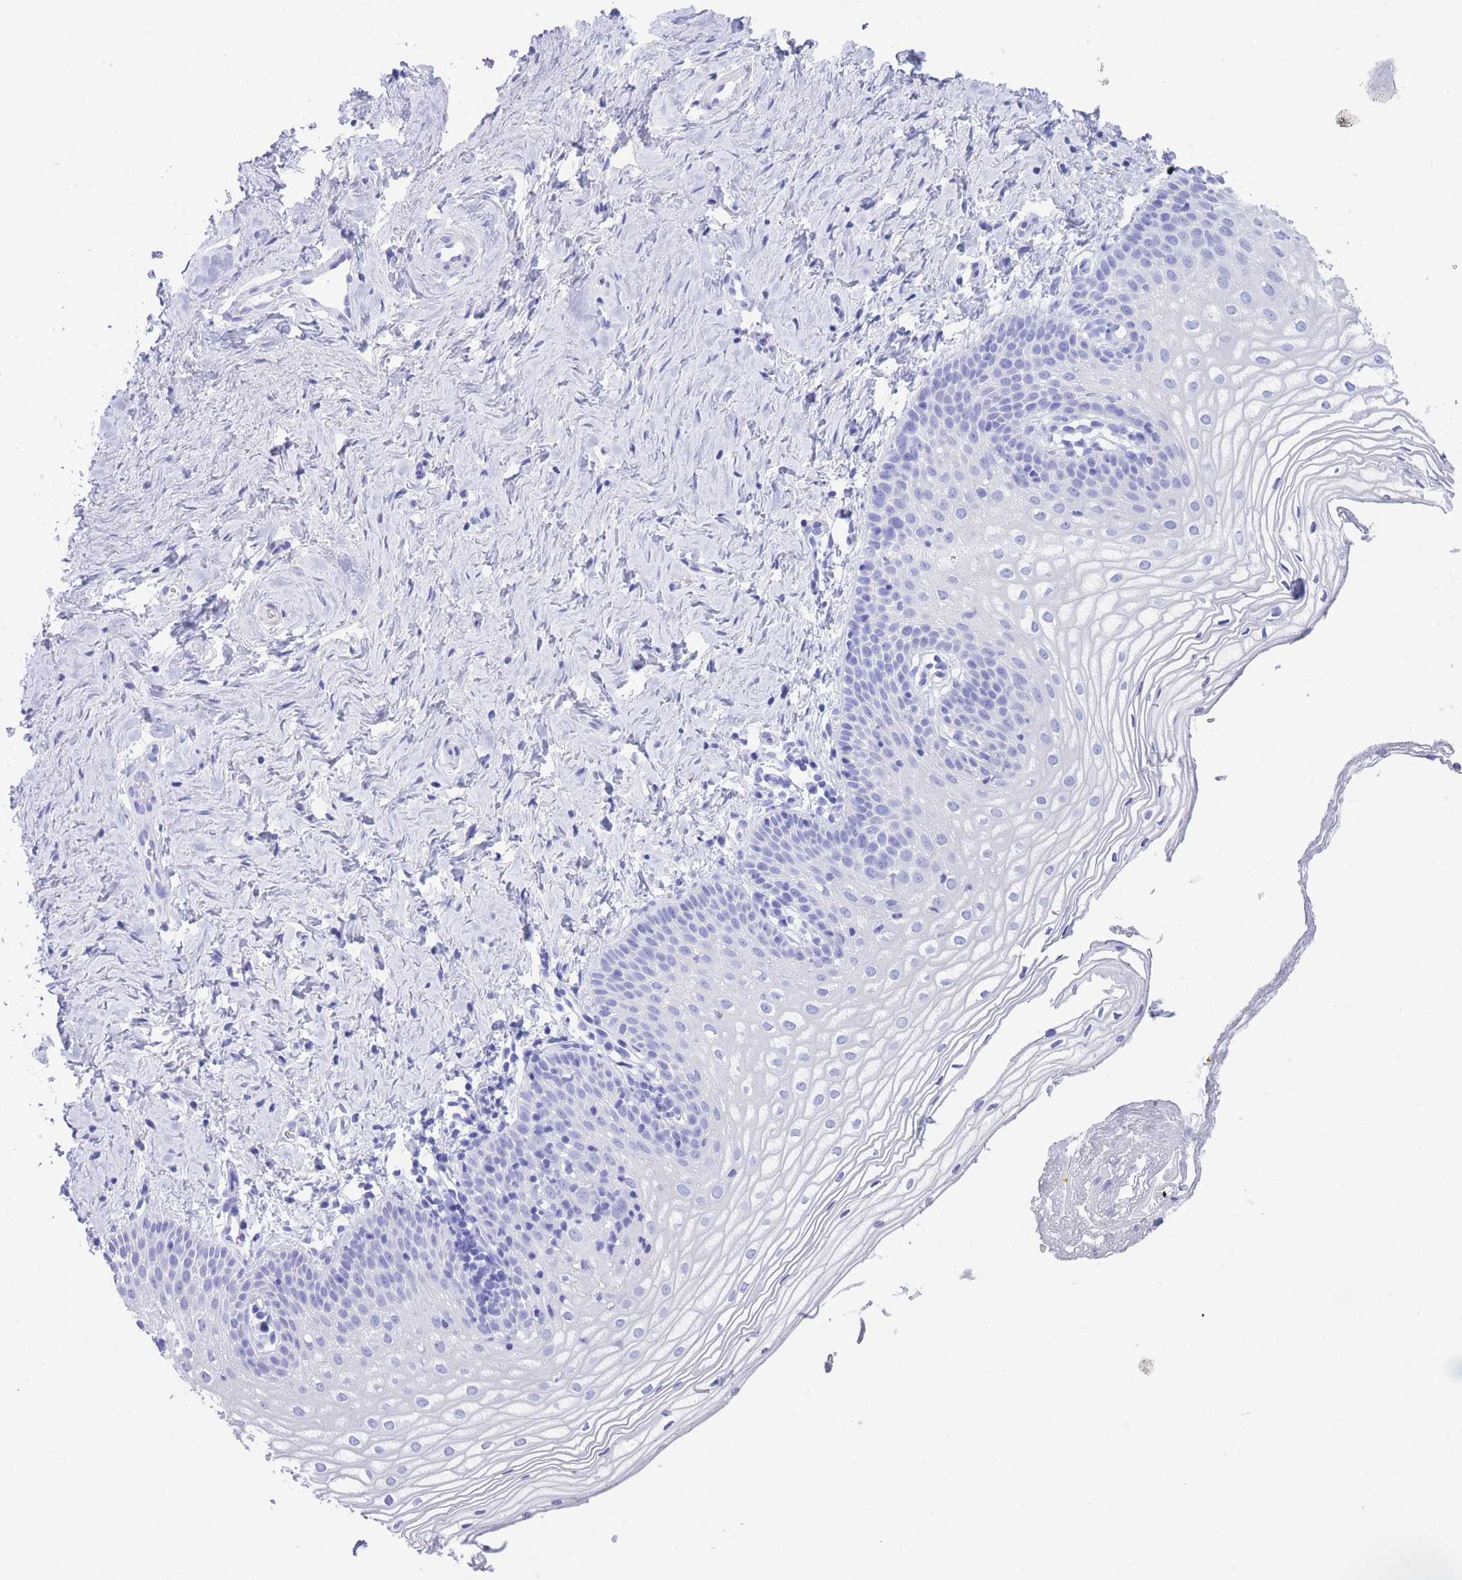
{"staining": {"intensity": "negative", "quantity": "none", "location": "none"}, "tissue": "vagina", "cell_type": "Squamous epithelial cells", "image_type": "normal", "snomed": [{"axis": "morphology", "description": "Normal tissue, NOS"}, {"axis": "topography", "description": "Vagina"}], "caption": "Immunohistochemistry (IHC) of unremarkable human vagina reveals no positivity in squamous epithelial cells. Nuclei are stained in blue.", "gene": "SLCO1B1", "patient": {"sex": "female", "age": 56}}